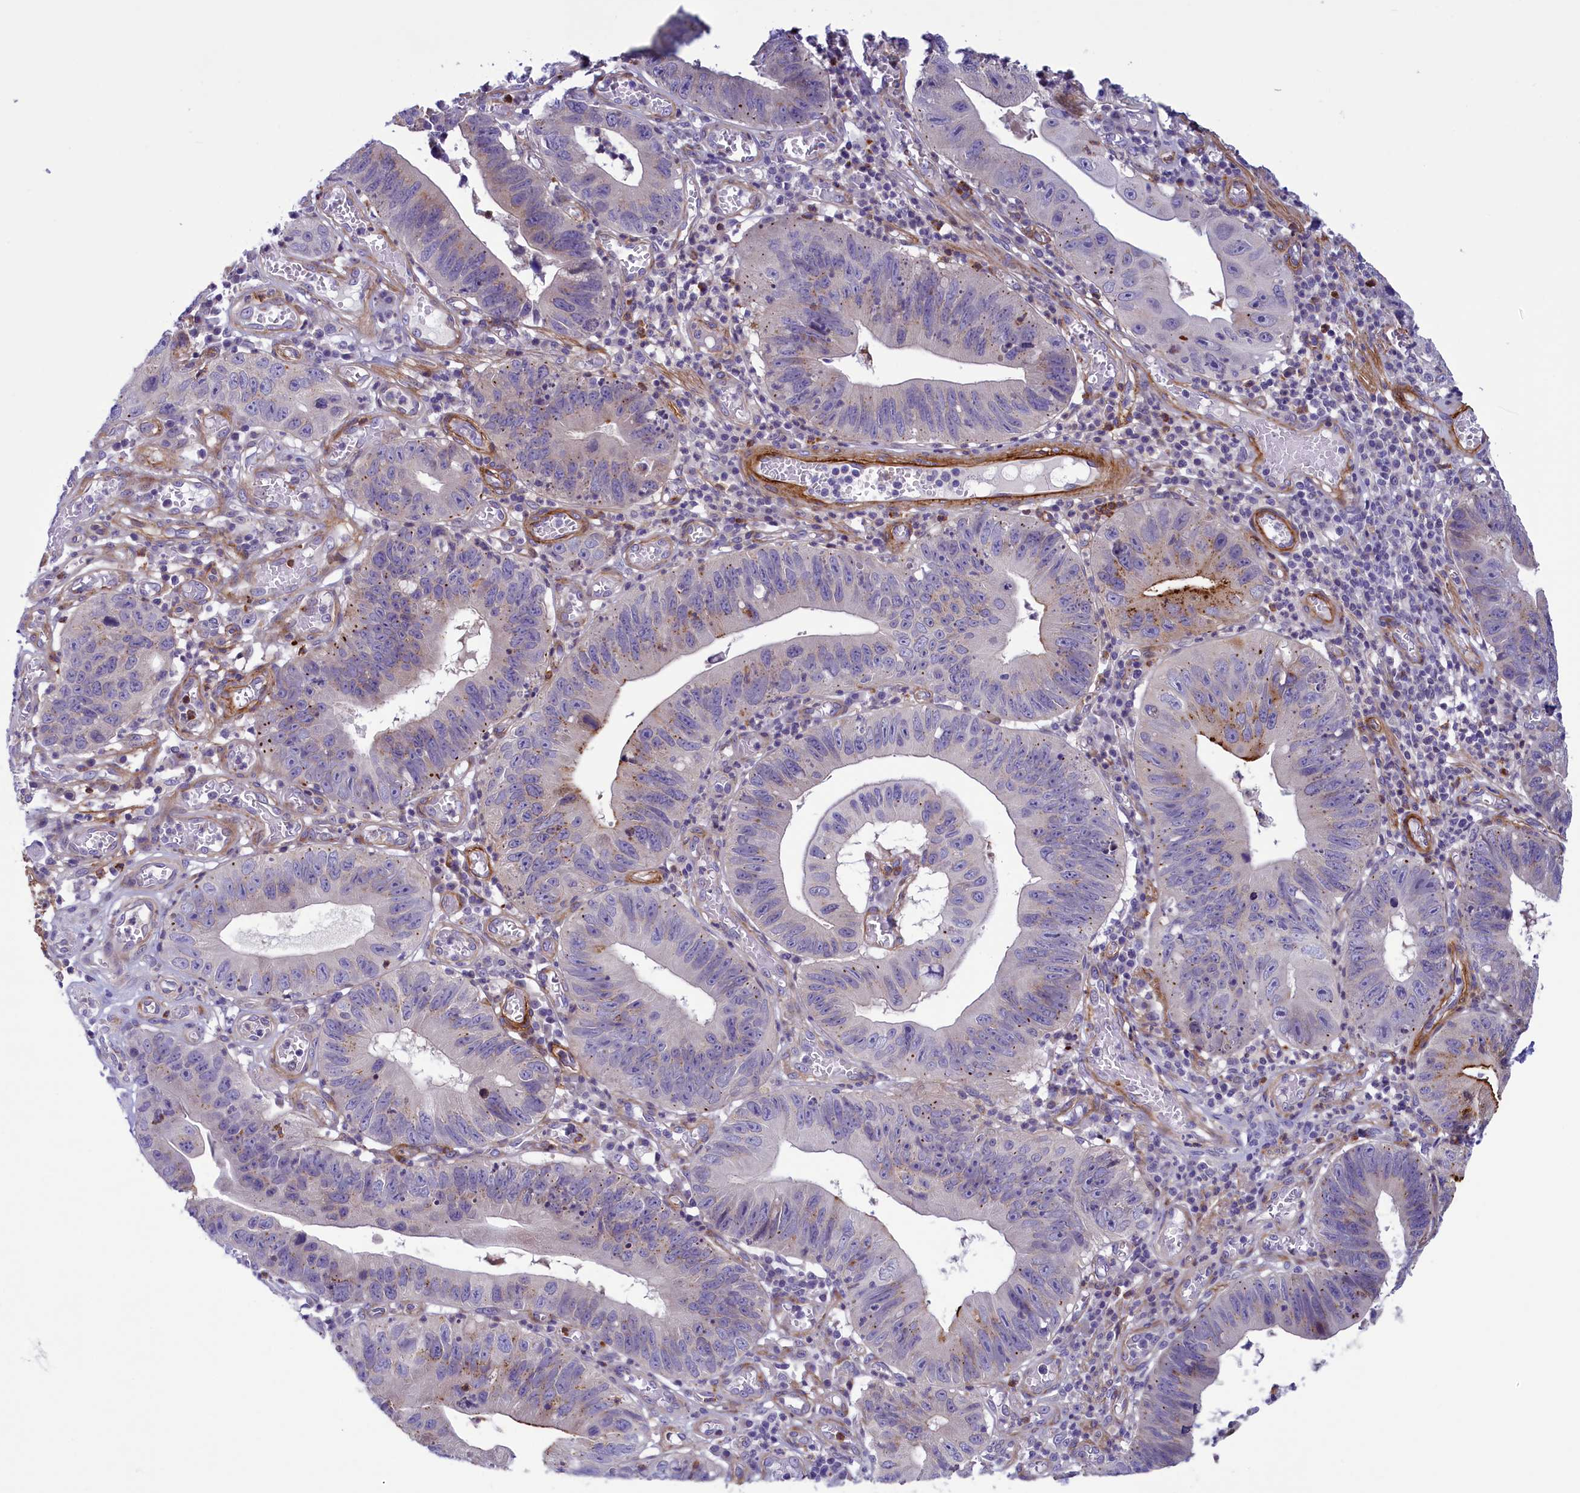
{"staining": {"intensity": "moderate", "quantity": "<25%", "location": "cytoplasmic/membranous"}, "tissue": "stomach cancer", "cell_type": "Tumor cells", "image_type": "cancer", "snomed": [{"axis": "morphology", "description": "Adenocarcinoma, NOS"}, {"axis": "topography", "description": "Stomach"}], "caption": "Approximately <25% of tumor cells in human stomach cancer (adenocarcinoma) show moderate cytoplasmic/membranous protein expression as visualized by brown immunohistochemical staining.", "gene": "LOXL1", "patient": {"sex": "male", "age": 59}}